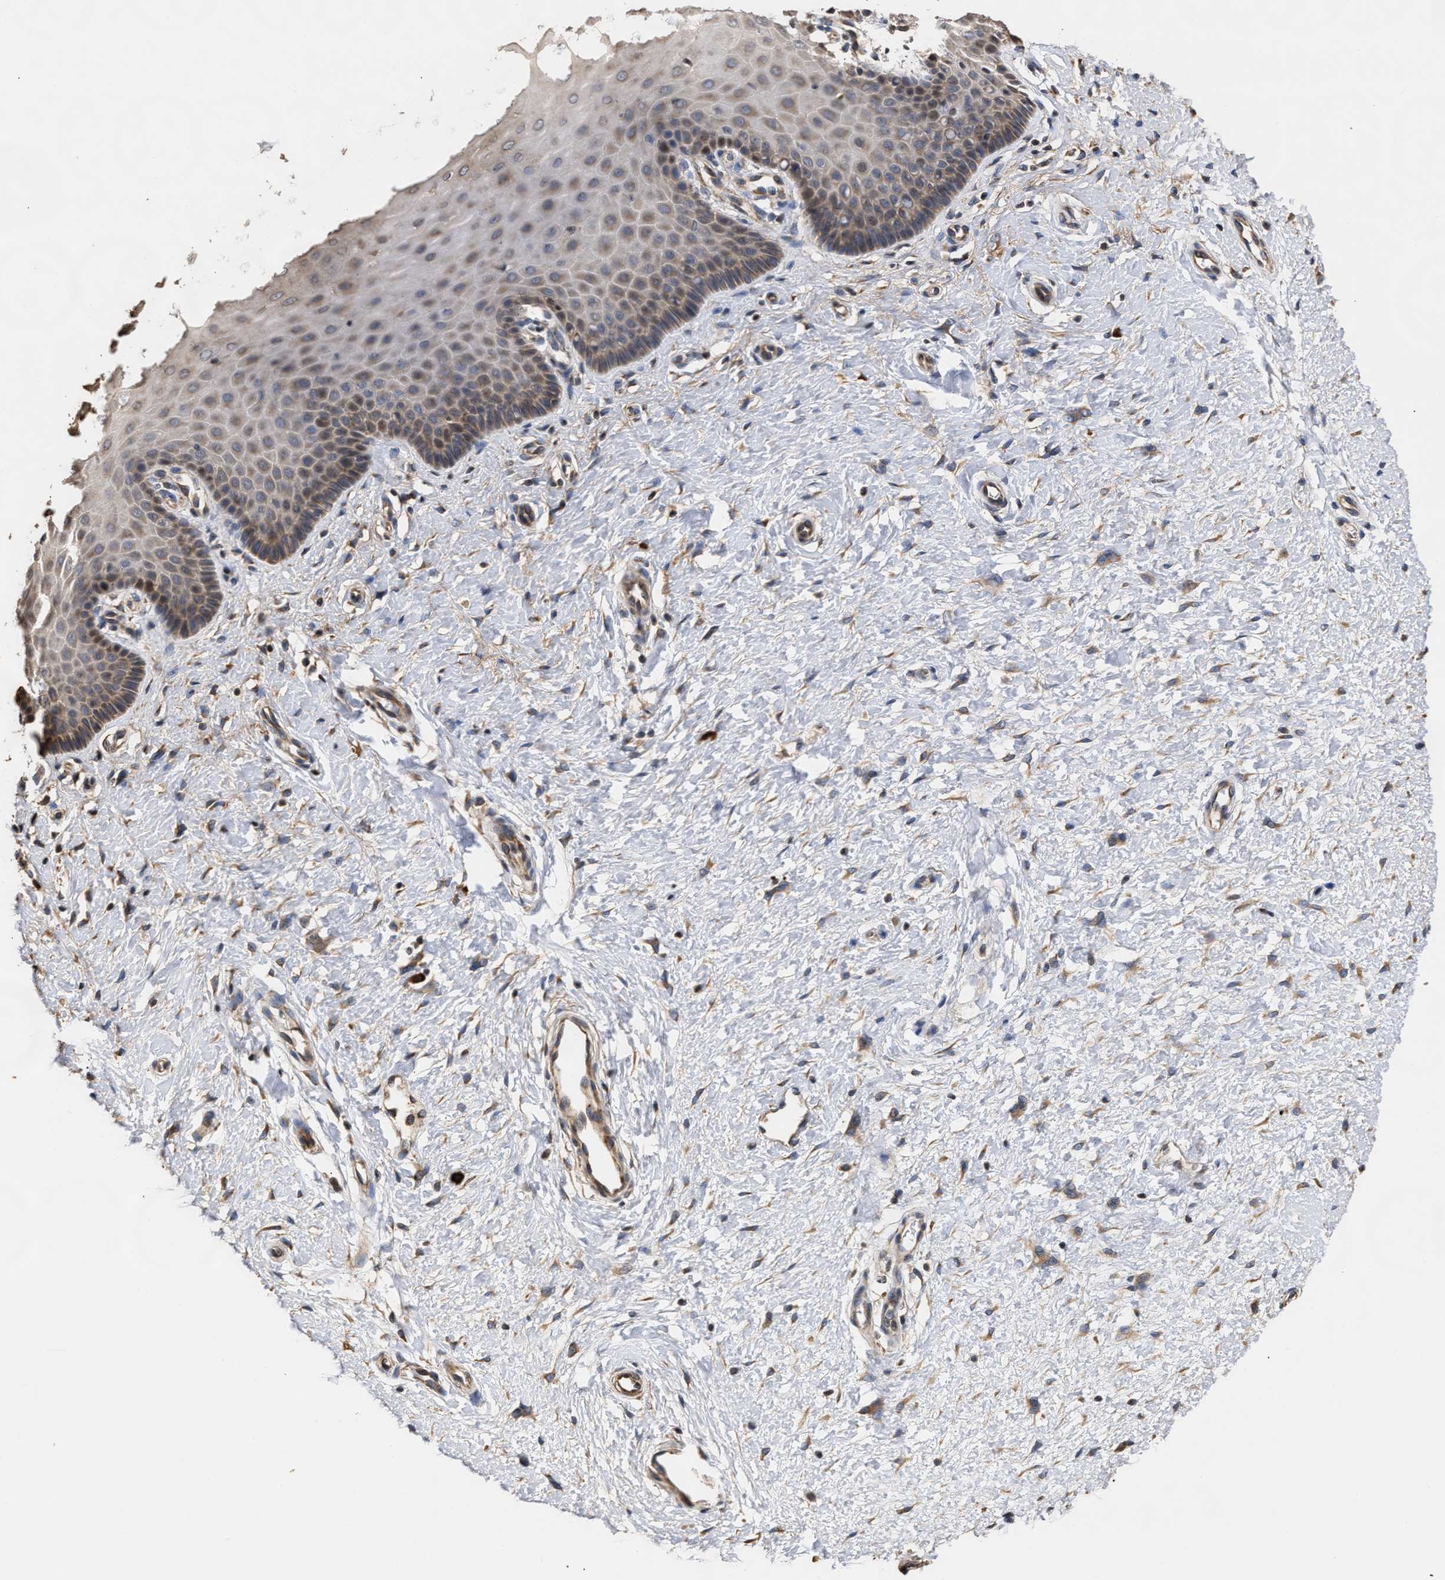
{"staining": {"intensity": "strong", "quantity": "<25%", "location": "cytoplasmic/membranous,nuclear"}, "tissue": "cervix", "cell_type": "Squamous epithelial cells", "image_type": "normal", "snomed": [{"axis": "morphology", "description": "Normal tissue, NOS"}, {"axis": "topography", "description": "Cervix"}], "caption": "IHC staining of normal cervix, which demonstrates medium levels of strong cytoplasmic/membranous,nuclear staining in about <25% of squamous epithelial cells indicating strong cytoplasmic/membranous,nuclear protein expression. The staining was performed using DAB (3,3'-diaminobenzidine) (brown) for protein detection and nuclei were counterstained in hematoxylin (blue).", "gene": "GOSR1", "patient": {"sex": "female", "age": 55}}